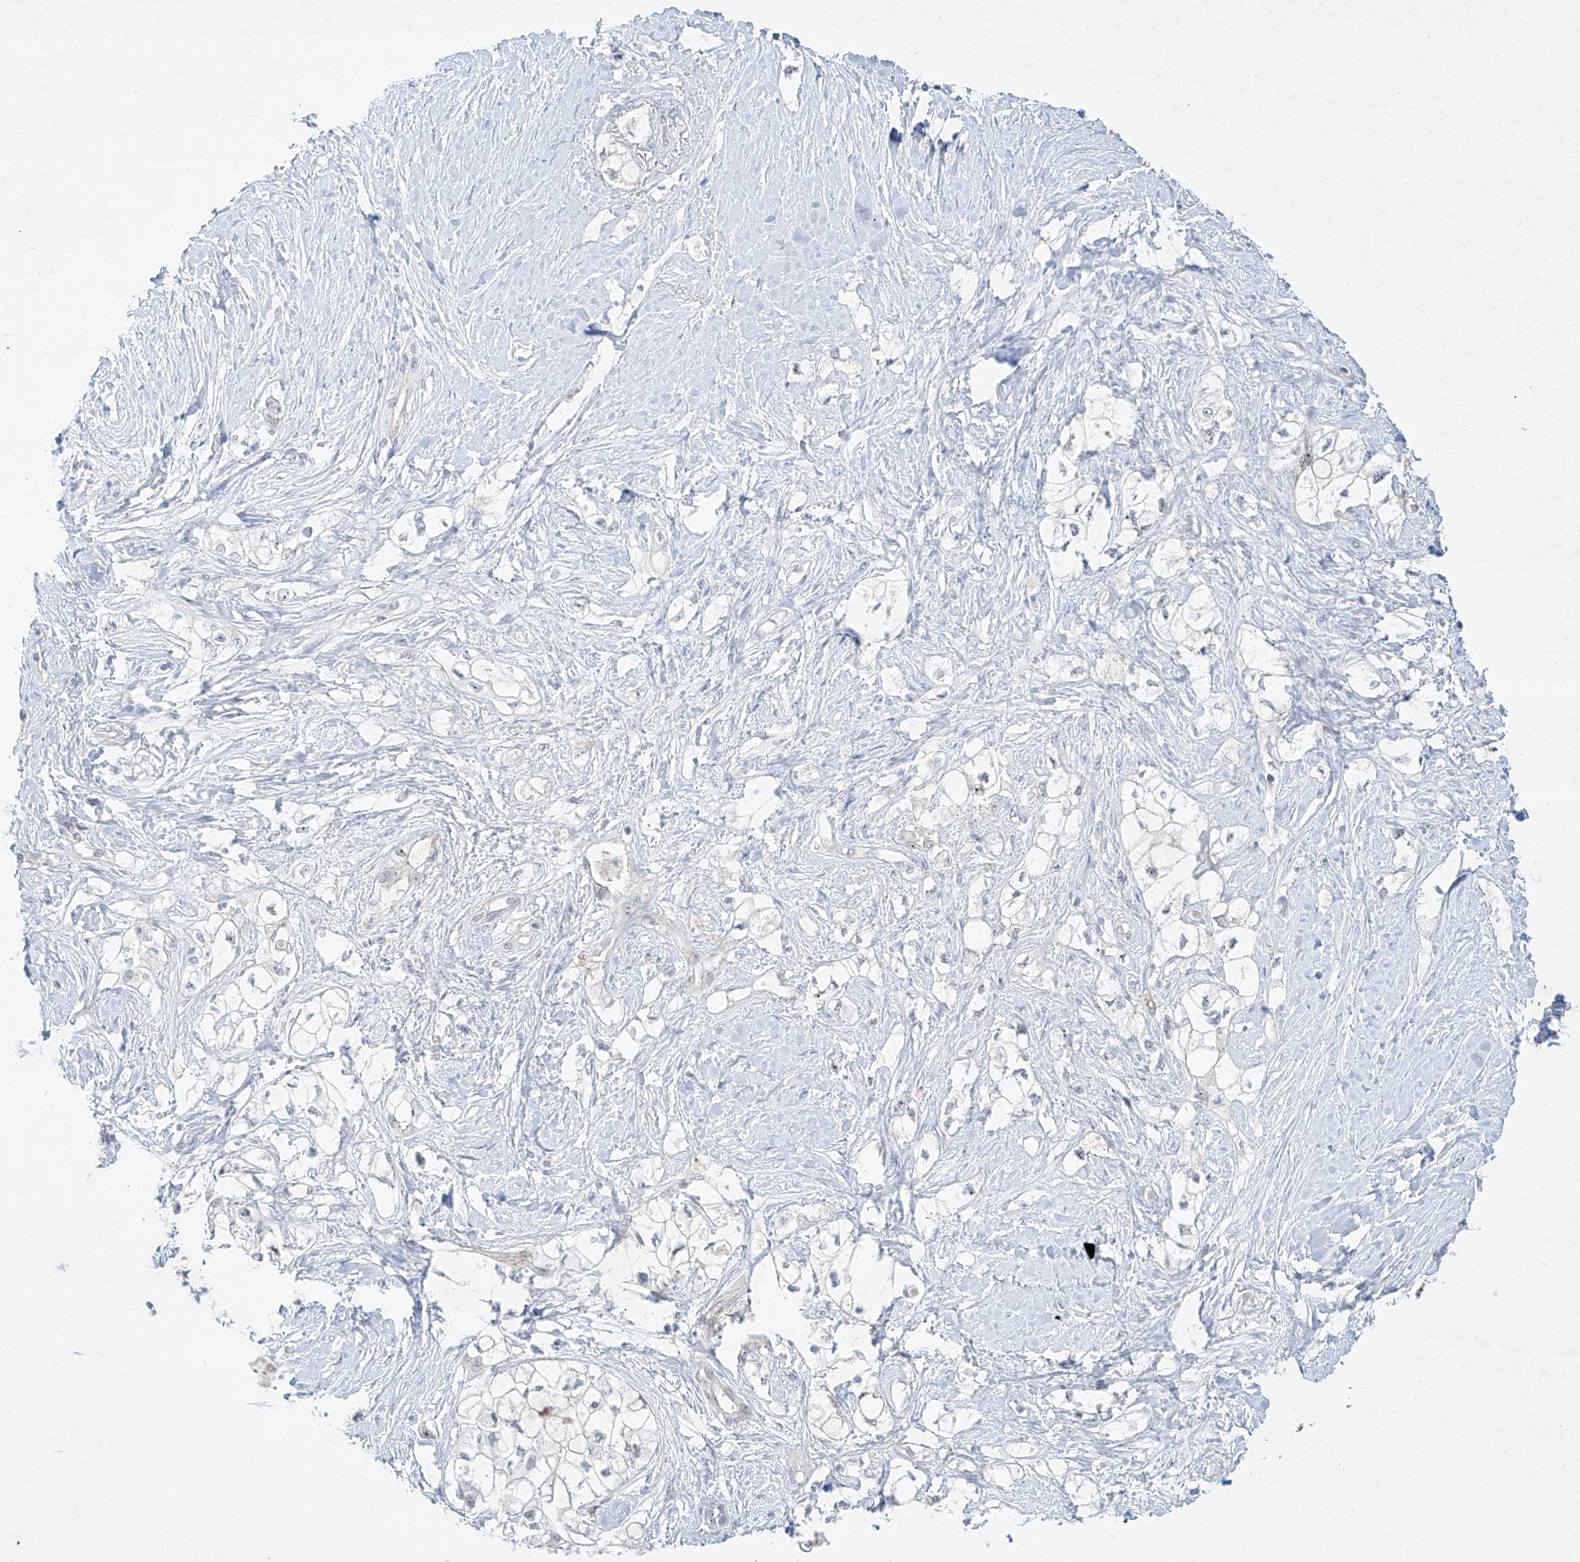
{"staining": {"intensity": "weak", "quantity": "<25%", "location": "nuclear"}, "tissue": "pancreatic cancer", "cell_type": "Tumor cells", "image_type": "cancer", "snomed": [{"axis": "morphology", "description": "Adenocarcinoma, NOS"}, {"axis": "topography", "description": "Pancreas"}], "caption": "A micrograph of pancreatic cancer (adenocarcinoma) stained for a protein demonstrates no brown staining in tumor cells. (DAB (3,3'-diaminobenzidine) immunohistochemistry with hematoxylin counter stain).", "gene": "PAK6", "patient": {"sex": "male", "age": 70}}